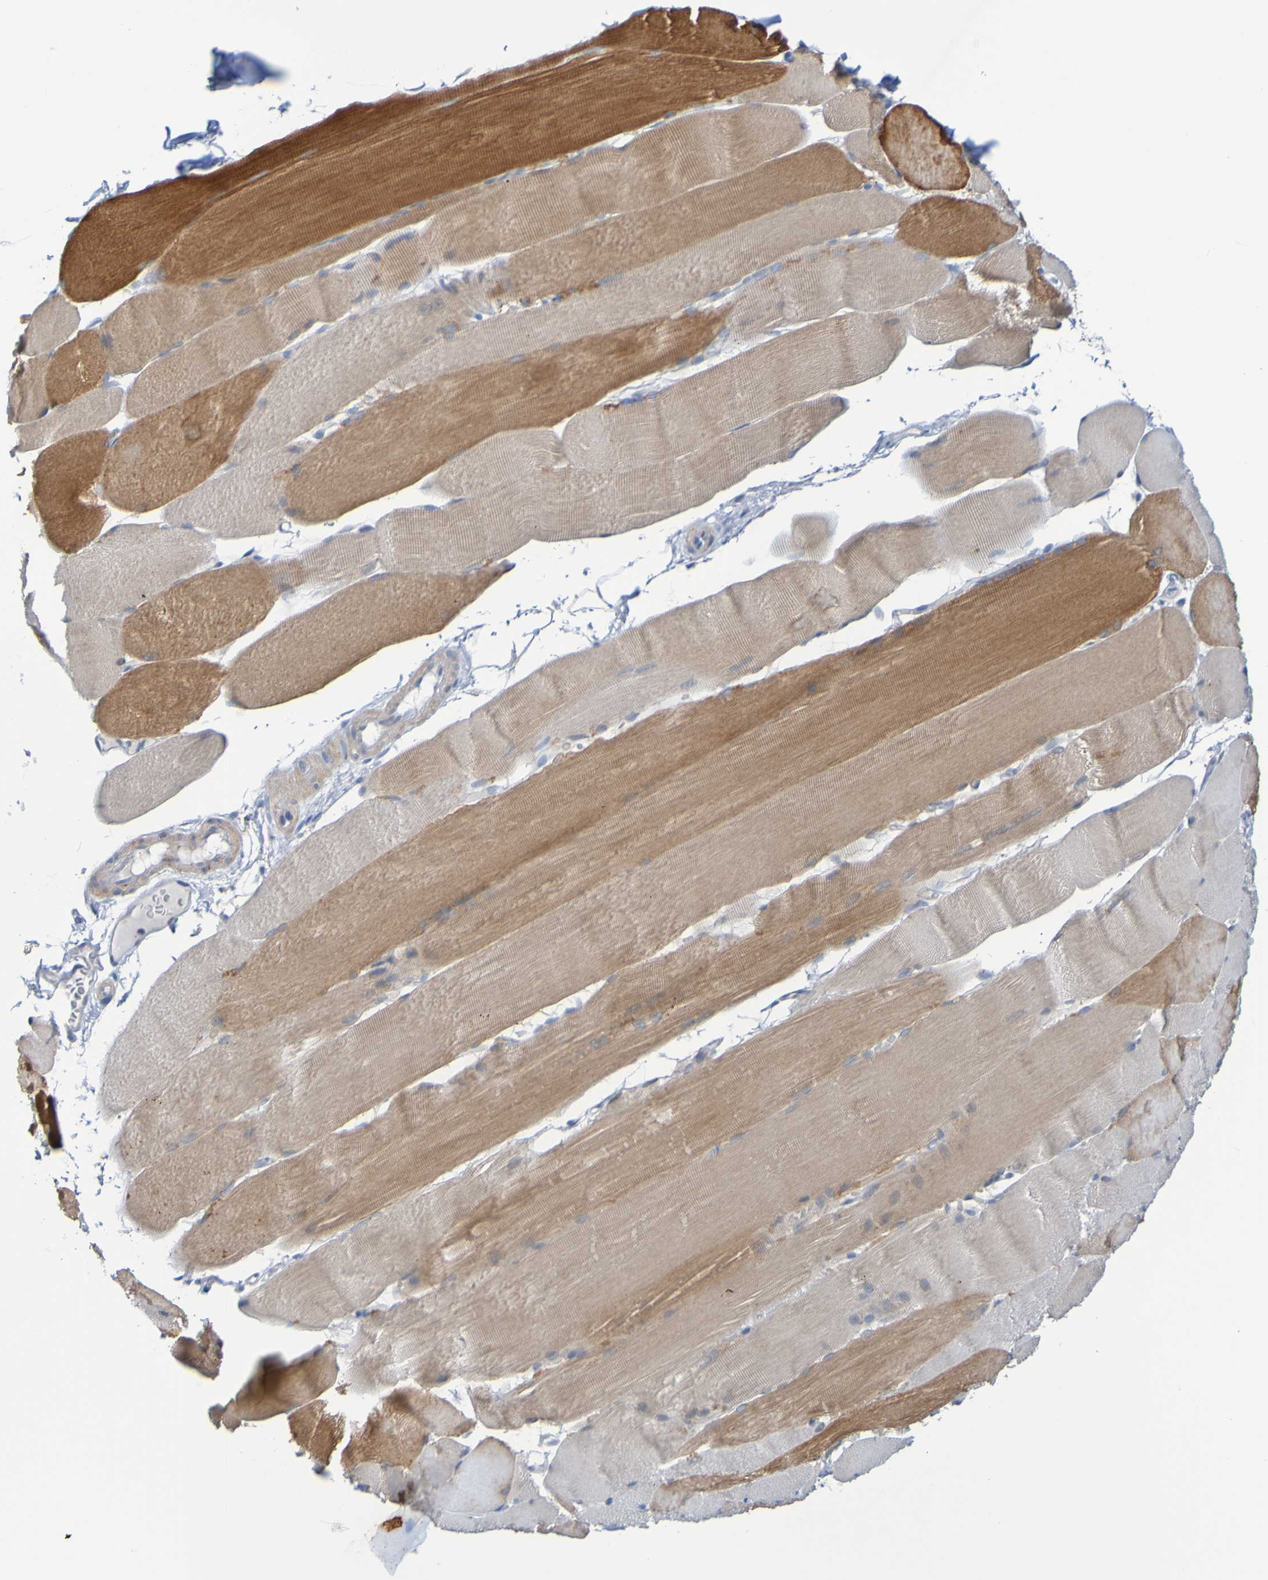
{"staining": {"intensity": "moderate", "quantity": "25%-75%", "location": "cytoplasmic/membranous"}, "tissue": "skeletal muscle", "cell_type": "Myocytes", "image_type": "normal", "snomed": [{"axis": "morphology", "description": "Normal tissue, NOS"}, {"axis": "topography", "description": "Skin"}, {"axis": "topography", "description": "Skeletal muscle"}], "caption": "DAB immunohistochemical staining of unremarkable human skeletal muscle reveals moderate cytoplasmic/membranous protein staining in approximately 25%-75% of myocytes. (Brightfield microscopy of DAB IHC at high magnification).", "gene": "ACMSD", "patient": {"sex": "male", "age": 83}}